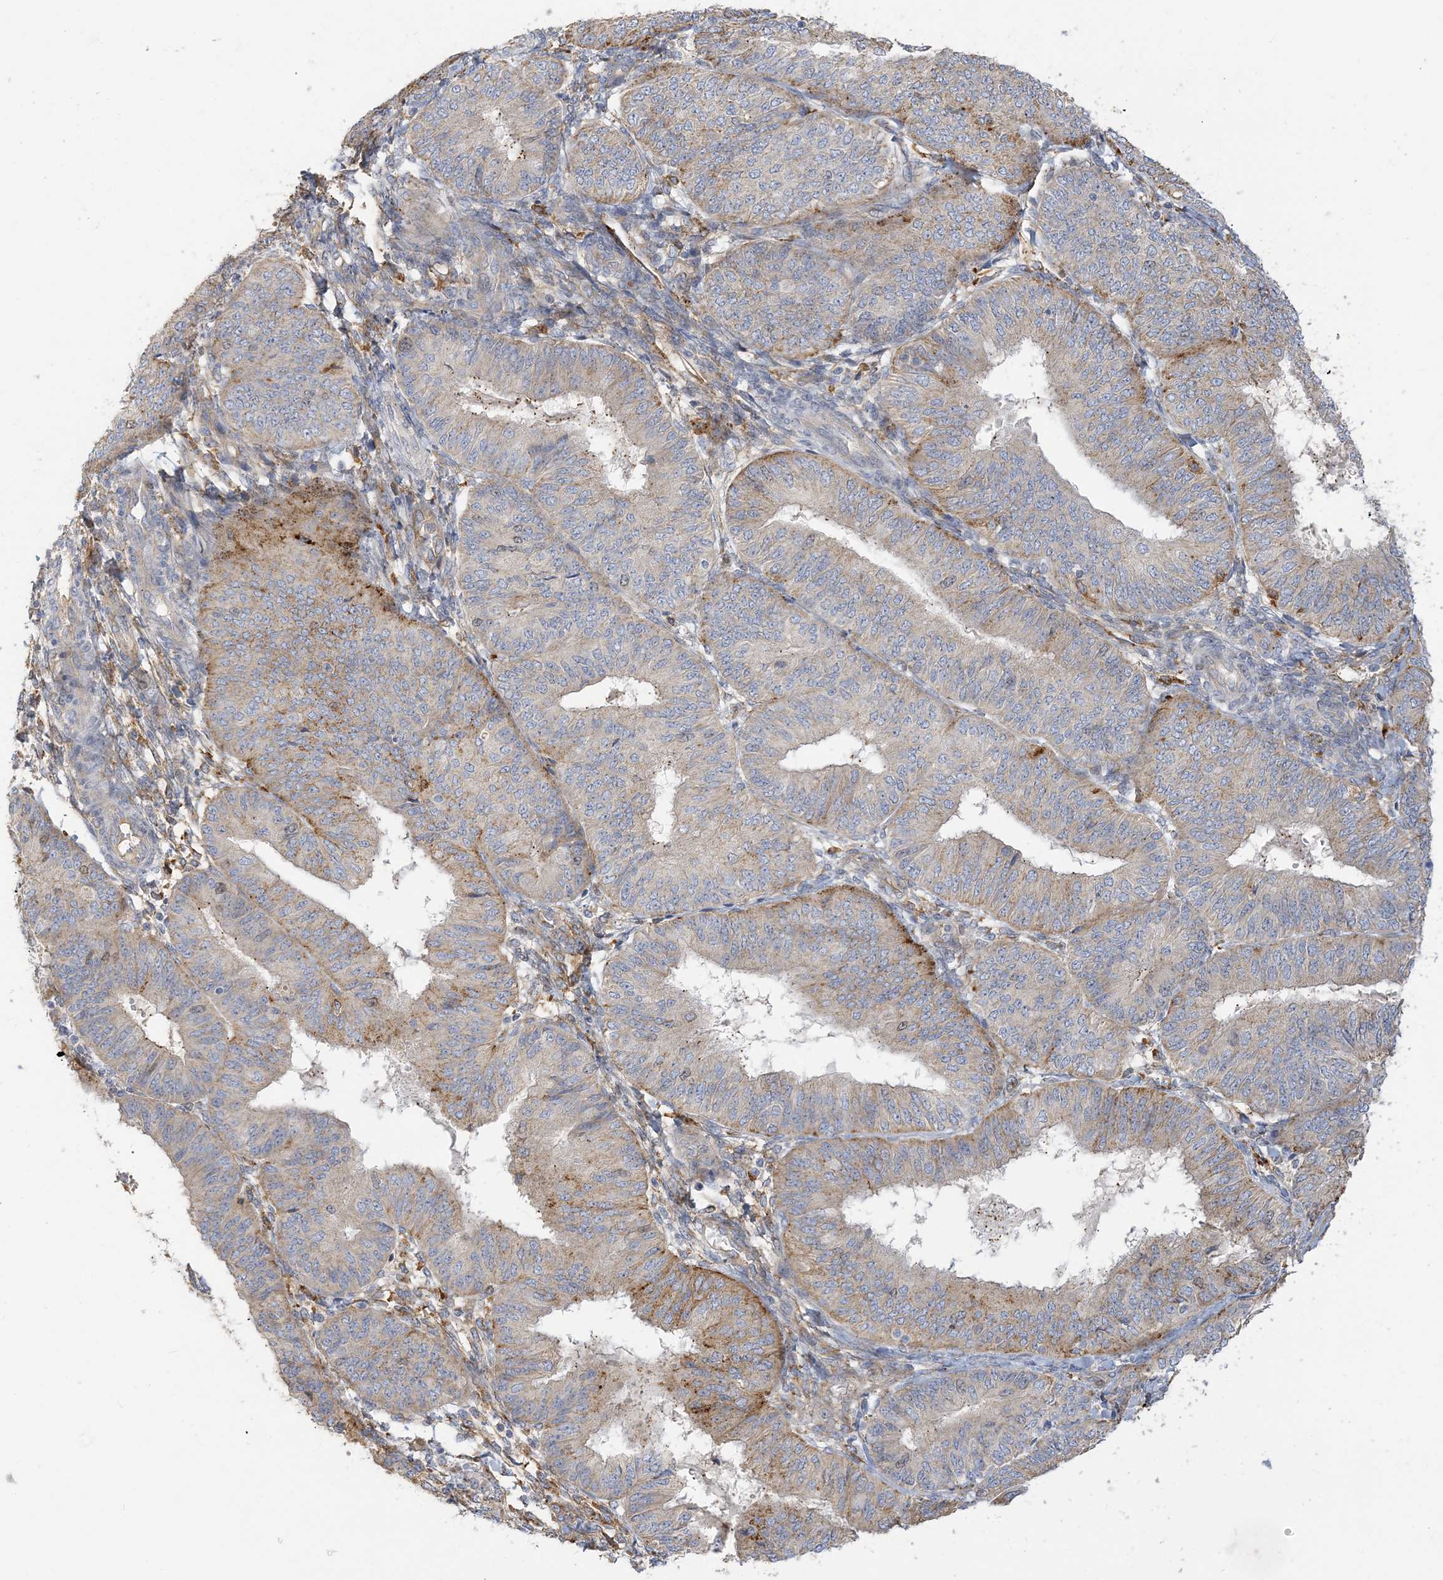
{"staining": {"intensity": "moderate", "quantity": "25%-75%", "location": "cytoplasmic/membranous"}, "tissue": "endometrial cancer", "cell_type": "Tumor cells", "image_type": "cancer", "snomed": [{"axis": "morphology", "description": "Adenocarcinoma, NOS"}, {"axis": "topography", "description": "Endometrium"}], "caption": "An immunohistochemistry (IHC) image of neoplastic tissue is shown. Protein staining in brown shows moderate cytoplasmic/membranous positivity in endometrial cancer (adenocarcinoma) within tumor cells. The protein of interest is shown in brown color, while the nuclei are stained blue.", "gene": "PEAR1", "patient": {"sex": "female", "age": 58}}